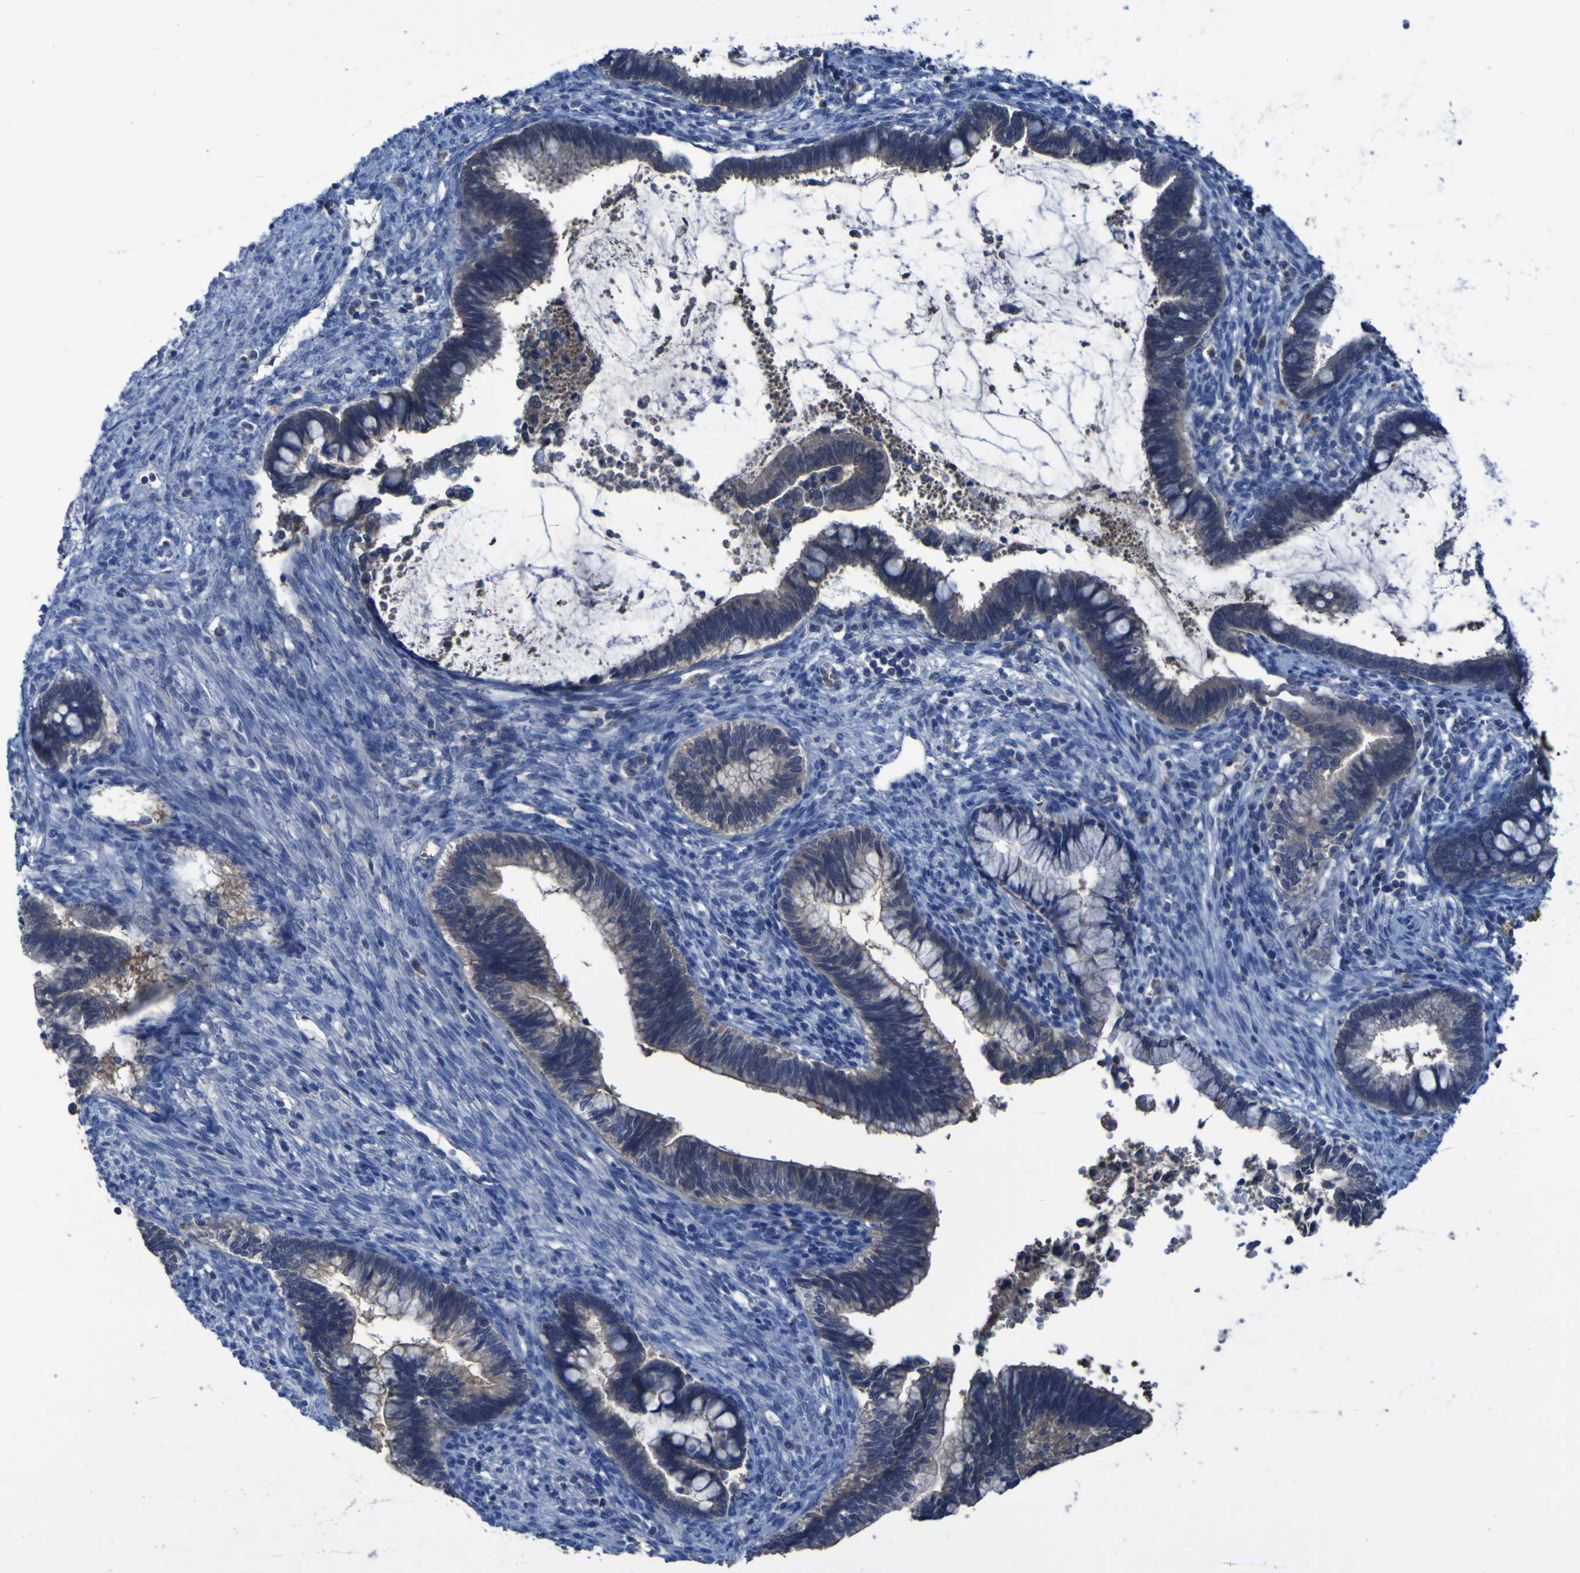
{"staining": {"intensity": "negative", "quantity": "none", "location": "none"}, "tissue": "cervical cancer", "cell_type": "Tumor cells", "image_type": "cancer", "snomed": [{"axis": "morphology", "description": "Adenocarcinoma, NOS"}, {"axis": "topography", "description": "Cervix"}], "caption": "IHC of human cervical cancer (adenocarcinoma) displays no positivity in tumor cells. (DAB (3,3'-diaminobenzidine) immunohistochemistry with hematoxylin counter stain).", "gene": "SGK2", "patient": {"sex": "female", "age": 44}}